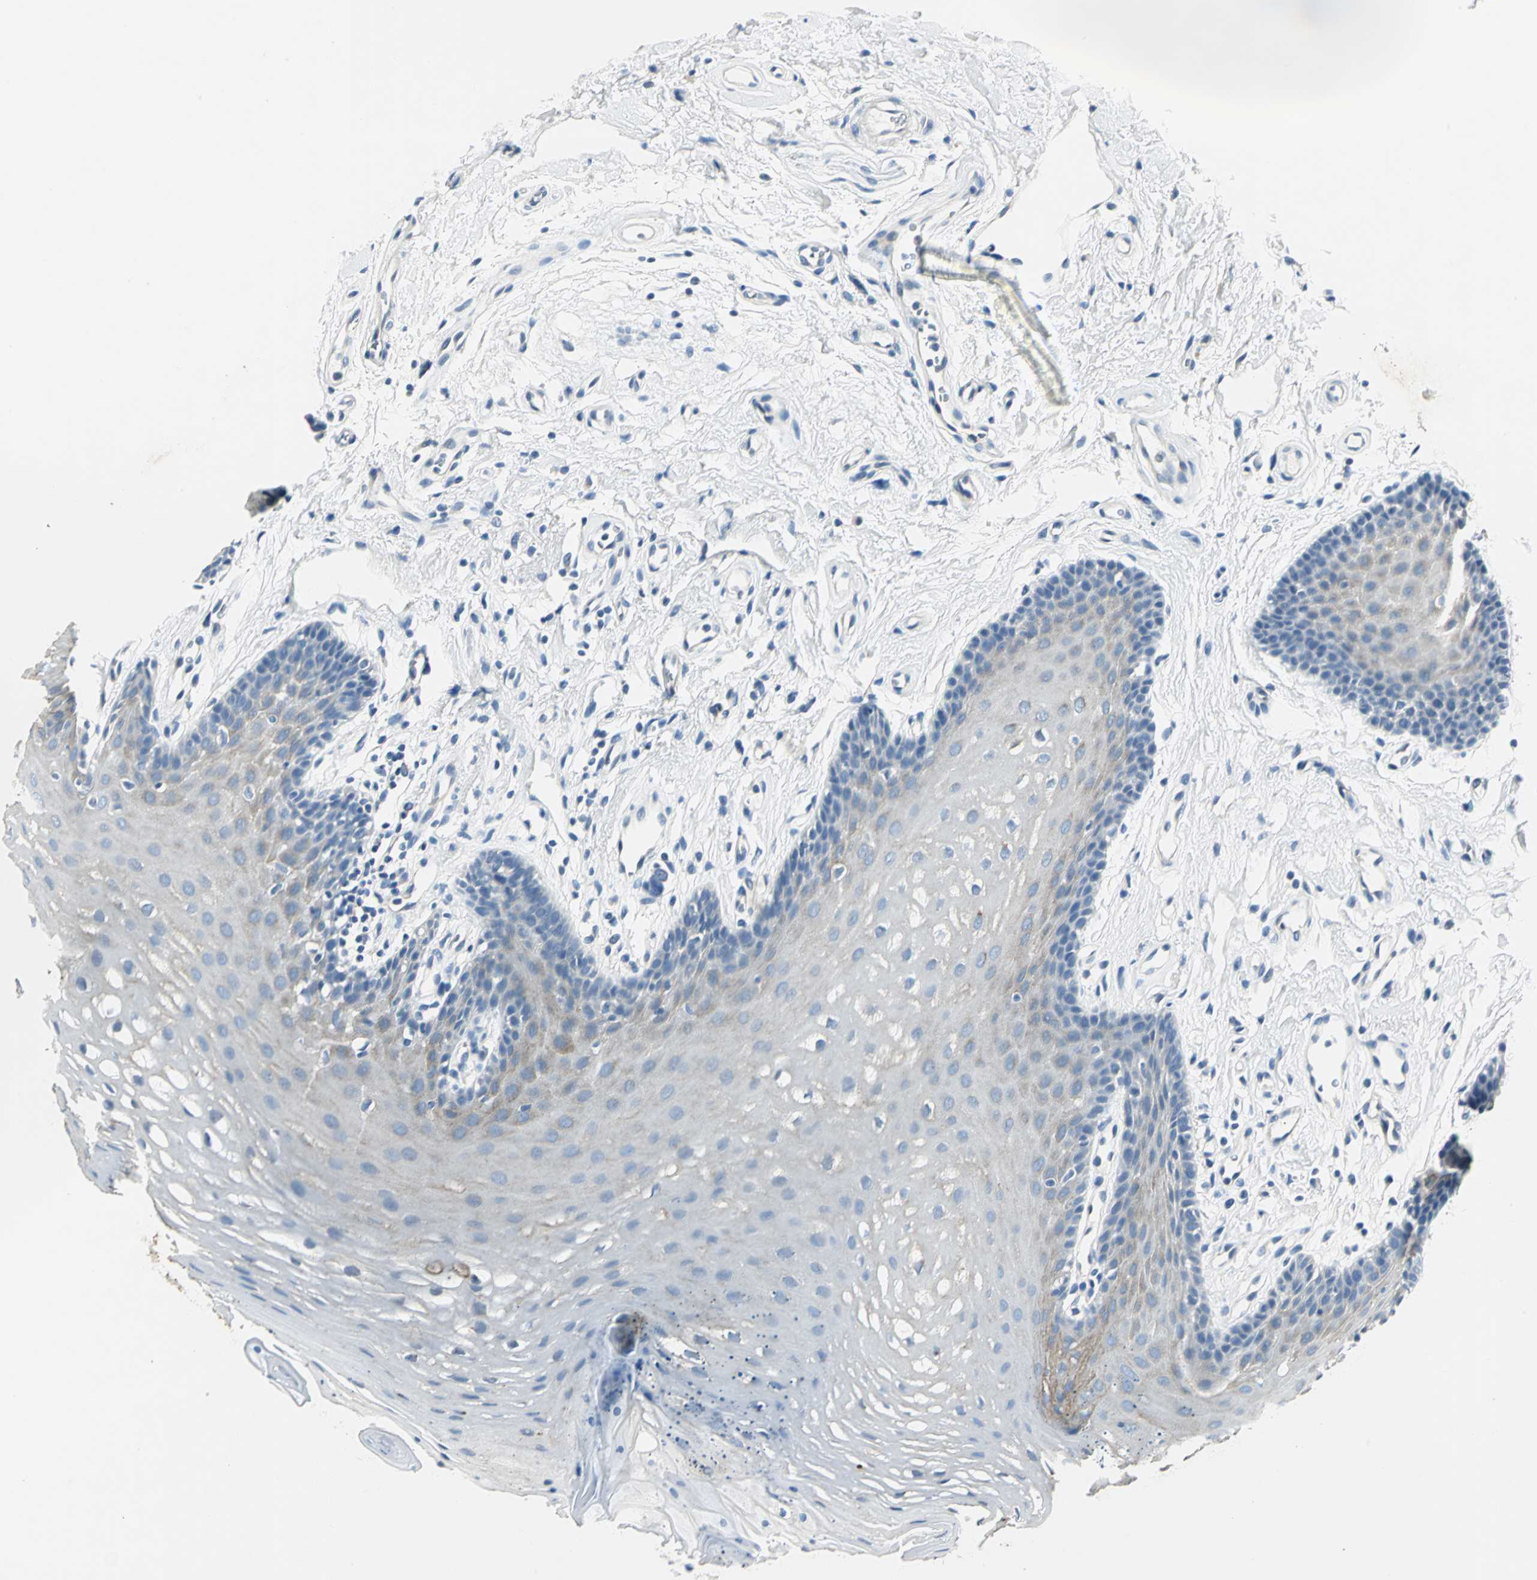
{"staining": {"intensity": "weak", "quantity": "<25%", "location": "cytoplasmic/membranous"}, "tissue": "oral mucosa", "cell_type": "Squamous epithelial cells", "image_type": "normal", "snomed": [{"axis": "morphology", "description": "Normal tissue, NOS"}, {"axis": "topography", "description": "Oral tissue"}], "caption": "IHC of unremarkable oral mucosa demonstrates no staining in squamous epithelial cells. The staining is performed using DAB brown chromogen with nuclei counter-stained in using hematoxylin.", "gene": "RIPOR1", "patient": {"sex": "male", "age": 62}}